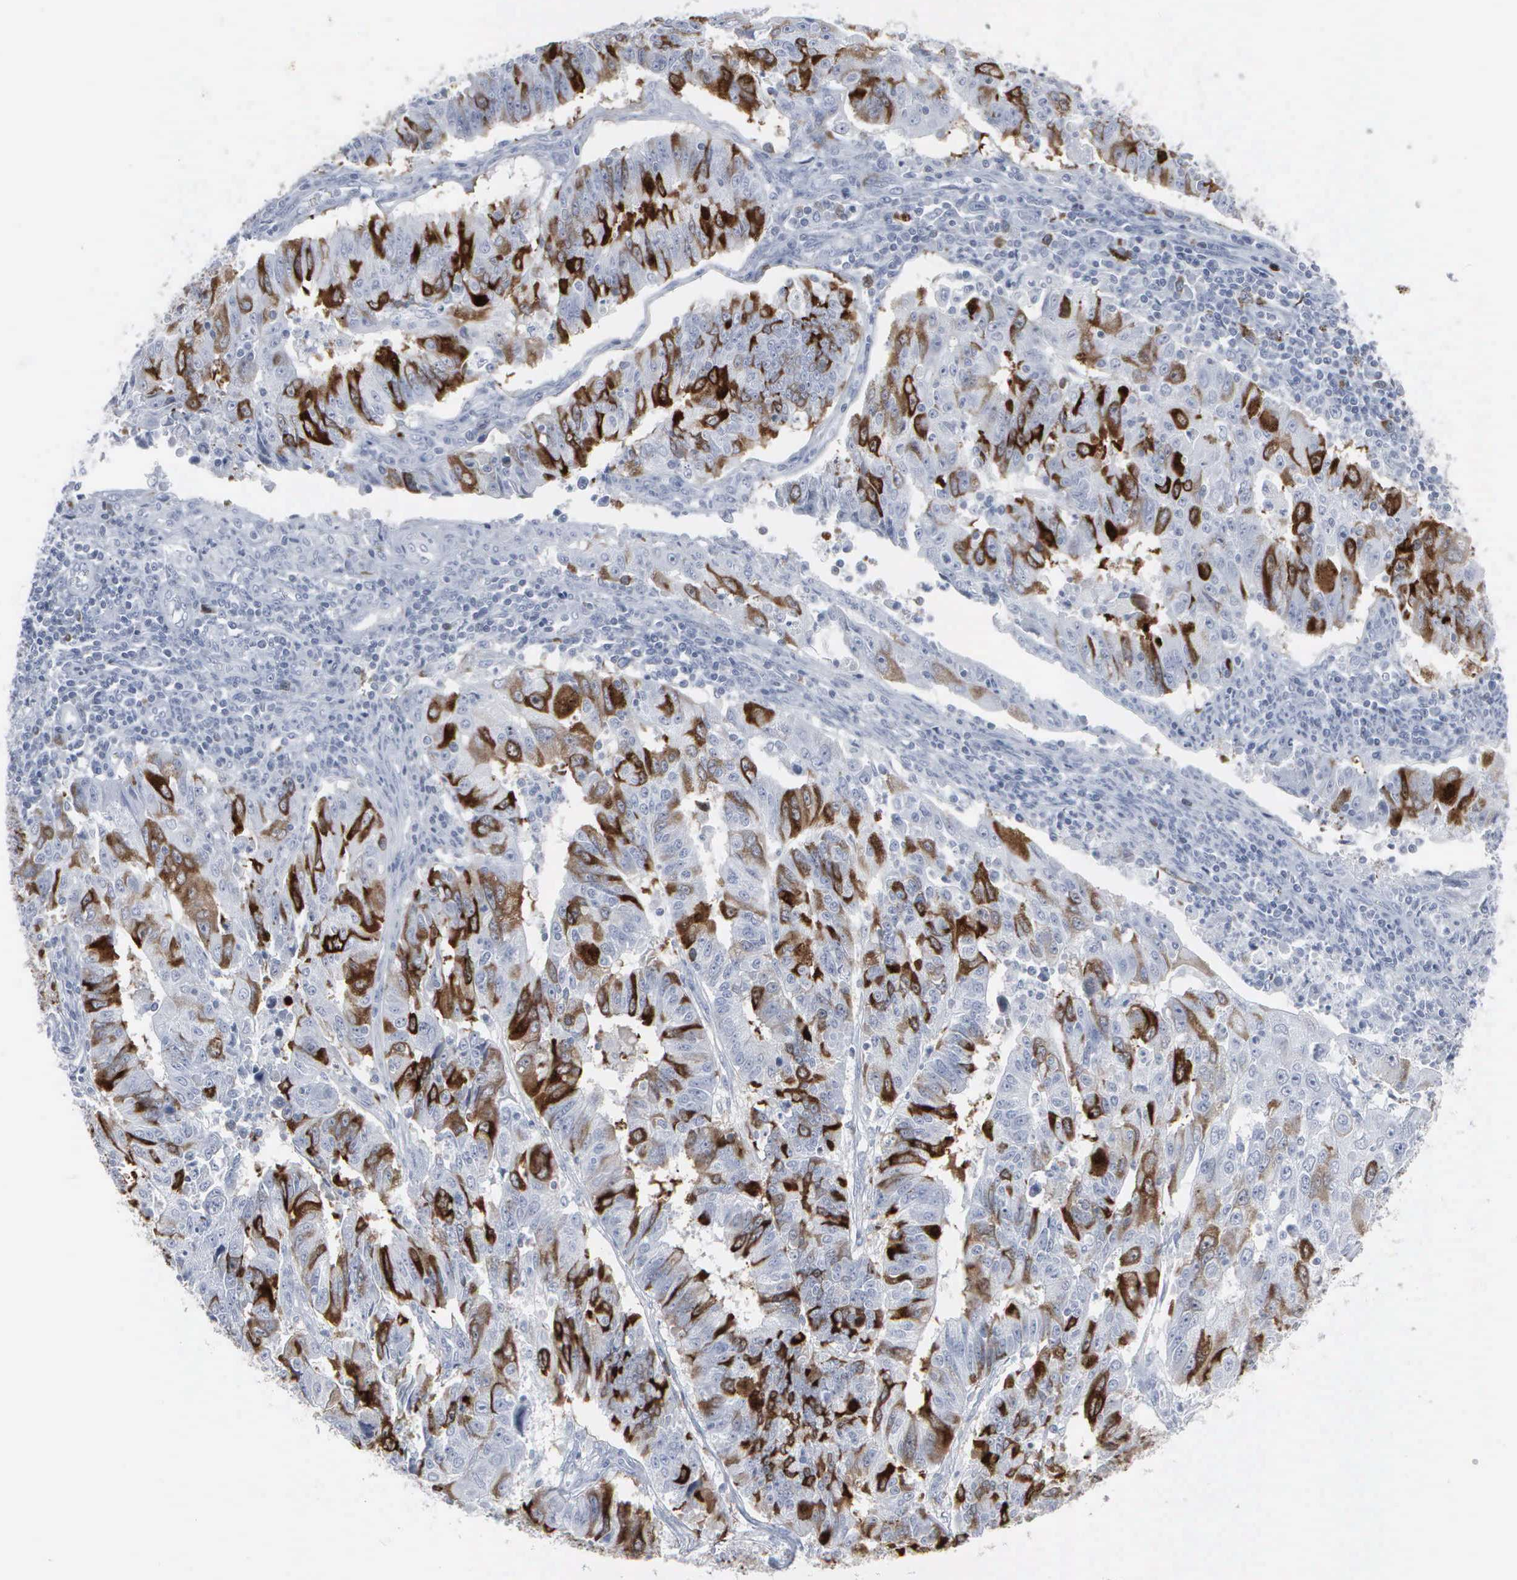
{"staining": {"intensity": "strong", "quantity": "25%-75%", "location": "cytoplasmic/membranous"}, "tissue": "endometrial cancer", "cell_type": "Tumor cells", "image_type": "cancer", "snomed": [{"axis": "morphology", "description": "Adenocarcinoma, NOS"}, {"axis": "topography", "description": "Endometrium"}], "caption": "About 25%-75% of tumor cells in adenocarcinoma (endometrial) reveal strong cytoplasmic/membranous protein expression as visualized by brown immunohistochemical staining.", "gene": "CCNB1", "patient": {"sex": "female", "age": 42}}